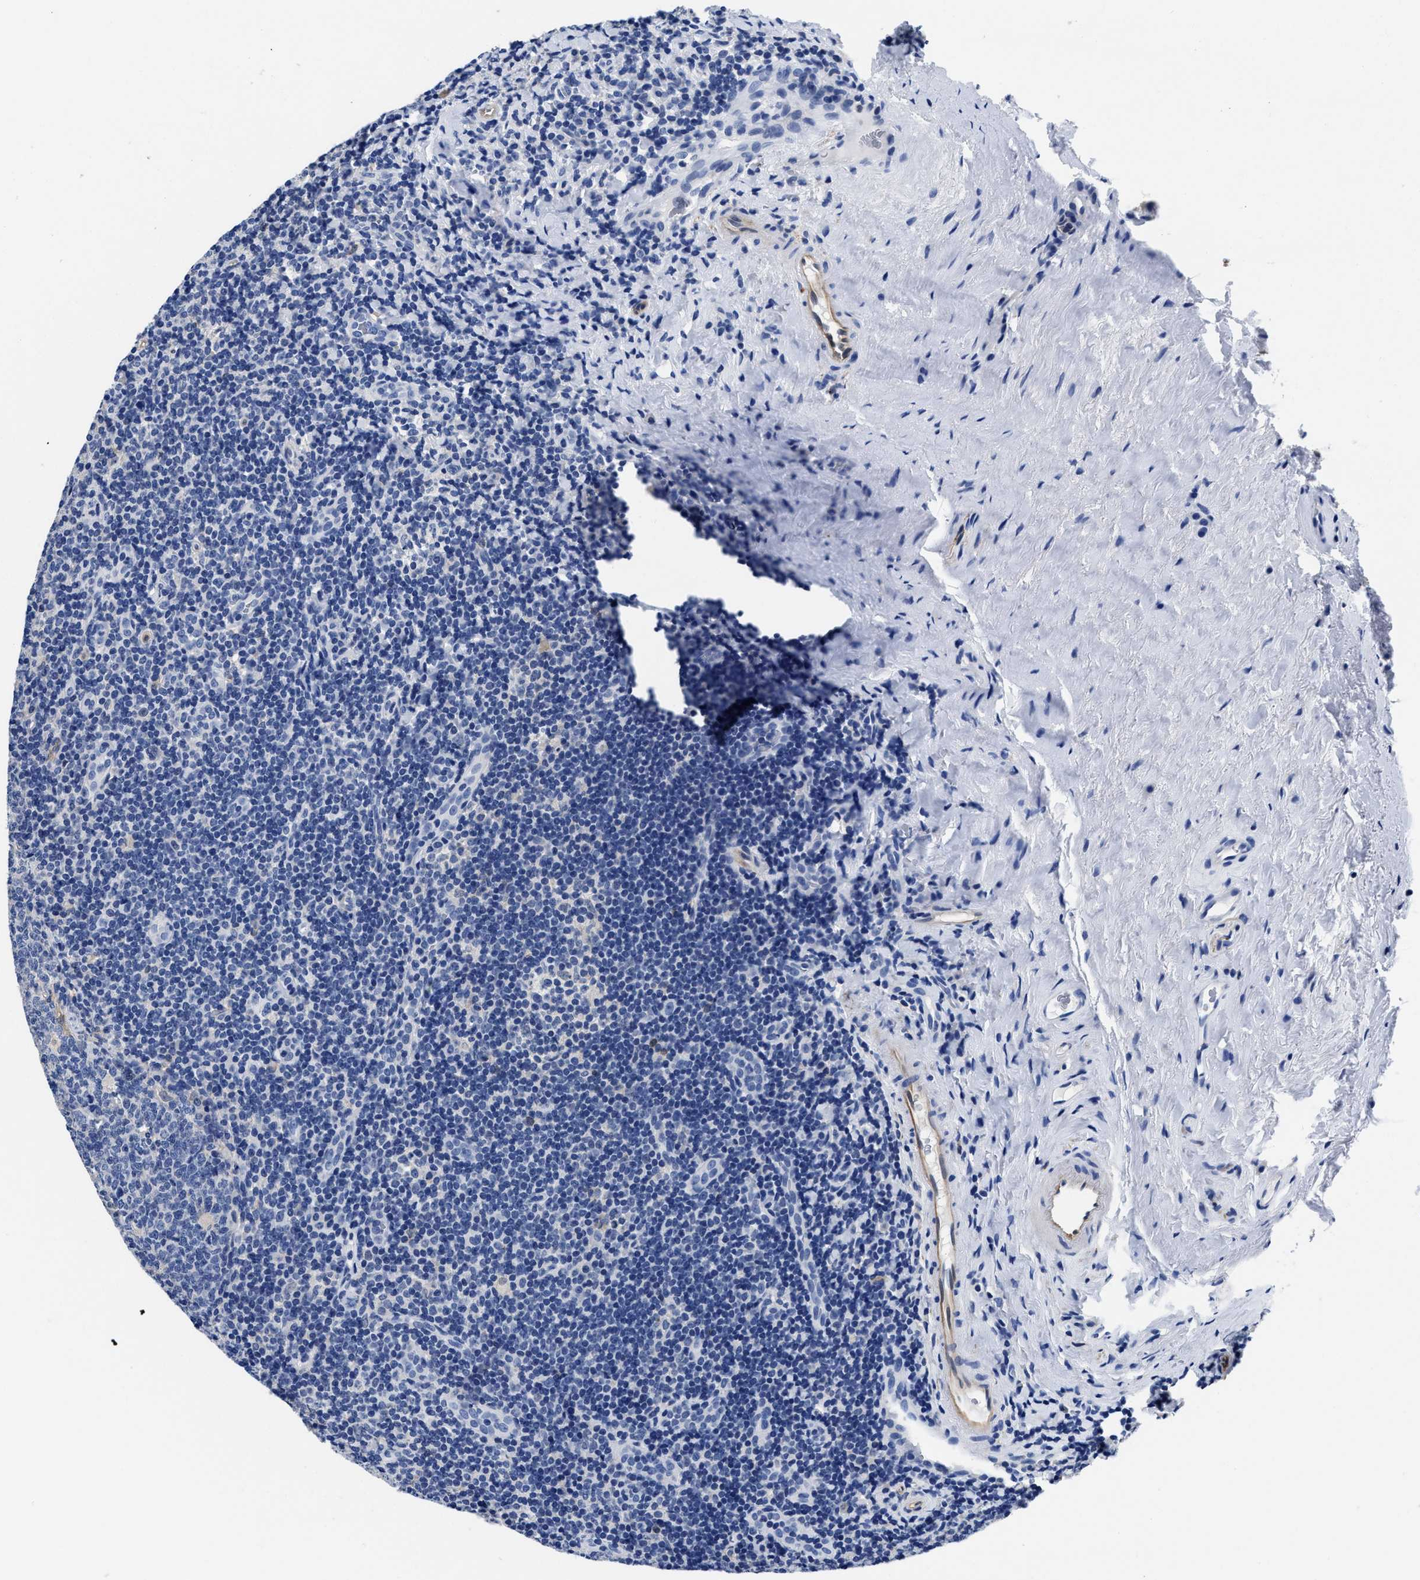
{"staining": {"intensity": "negative", "quantity": "none", "location": "none"}, "tissue": "tonsil", "cell_type": "Germinal center cells", "image_type": "normal", "snomed": [{"axis": "morphology", "description": "Normal tissue, NOS"}, {"axis": "topography", "description": "Tonsil"}], "caption": "Protein analysis of normal tonsil demonstrates no significant expression in germinal center cells. Brightfield microscopy of immunohistochemistry (IHC) stained with DAB (brown) and hematoxylin (blue), captured at high magnification.", "gene": "SLC35F1", "patient": {"sex": "male", "age": 37}}